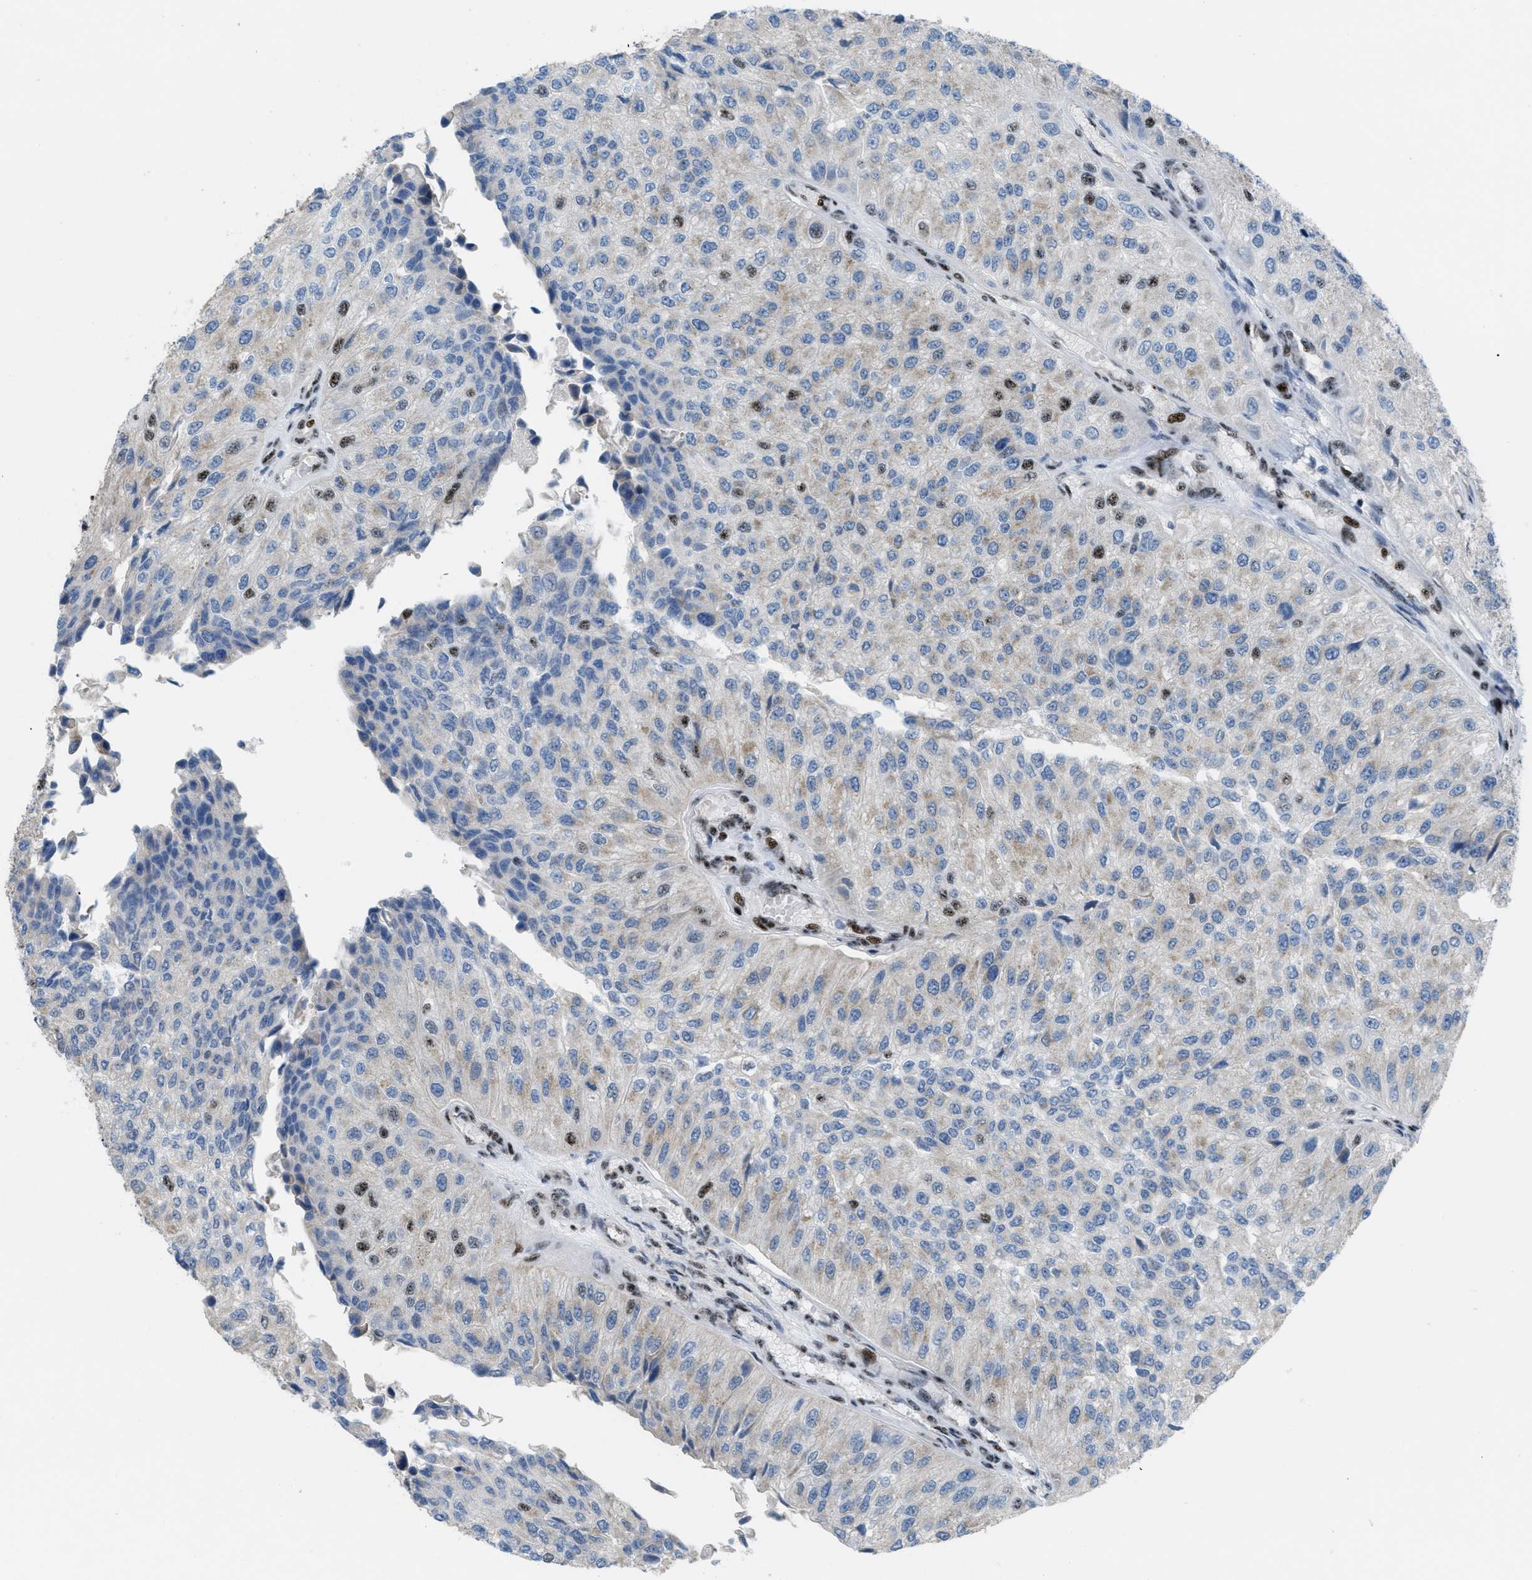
{"staining": {"intensity": "moderate", "quantity": "<25%", "location": "nuclear"}, "tissue": "urothelial cancer", "cell_type": "Tumor cells", "image_type": "cancer", "snomed": [{"axis": "morphology", "description": "Urothelial carcinoma, High grade"}, {"axis": "topography", "description": "Kidney"}, {"axis": "topography", "description": "Urinary bladder"}], "caption": "Human high-grade urothelial carcinoma stained for a protein (brown) reveals moderate nuclear positive expression in approximately <25% of tumor cells.", "gene": "CDR2", "patient": {"sex": "male", "age": 77}}